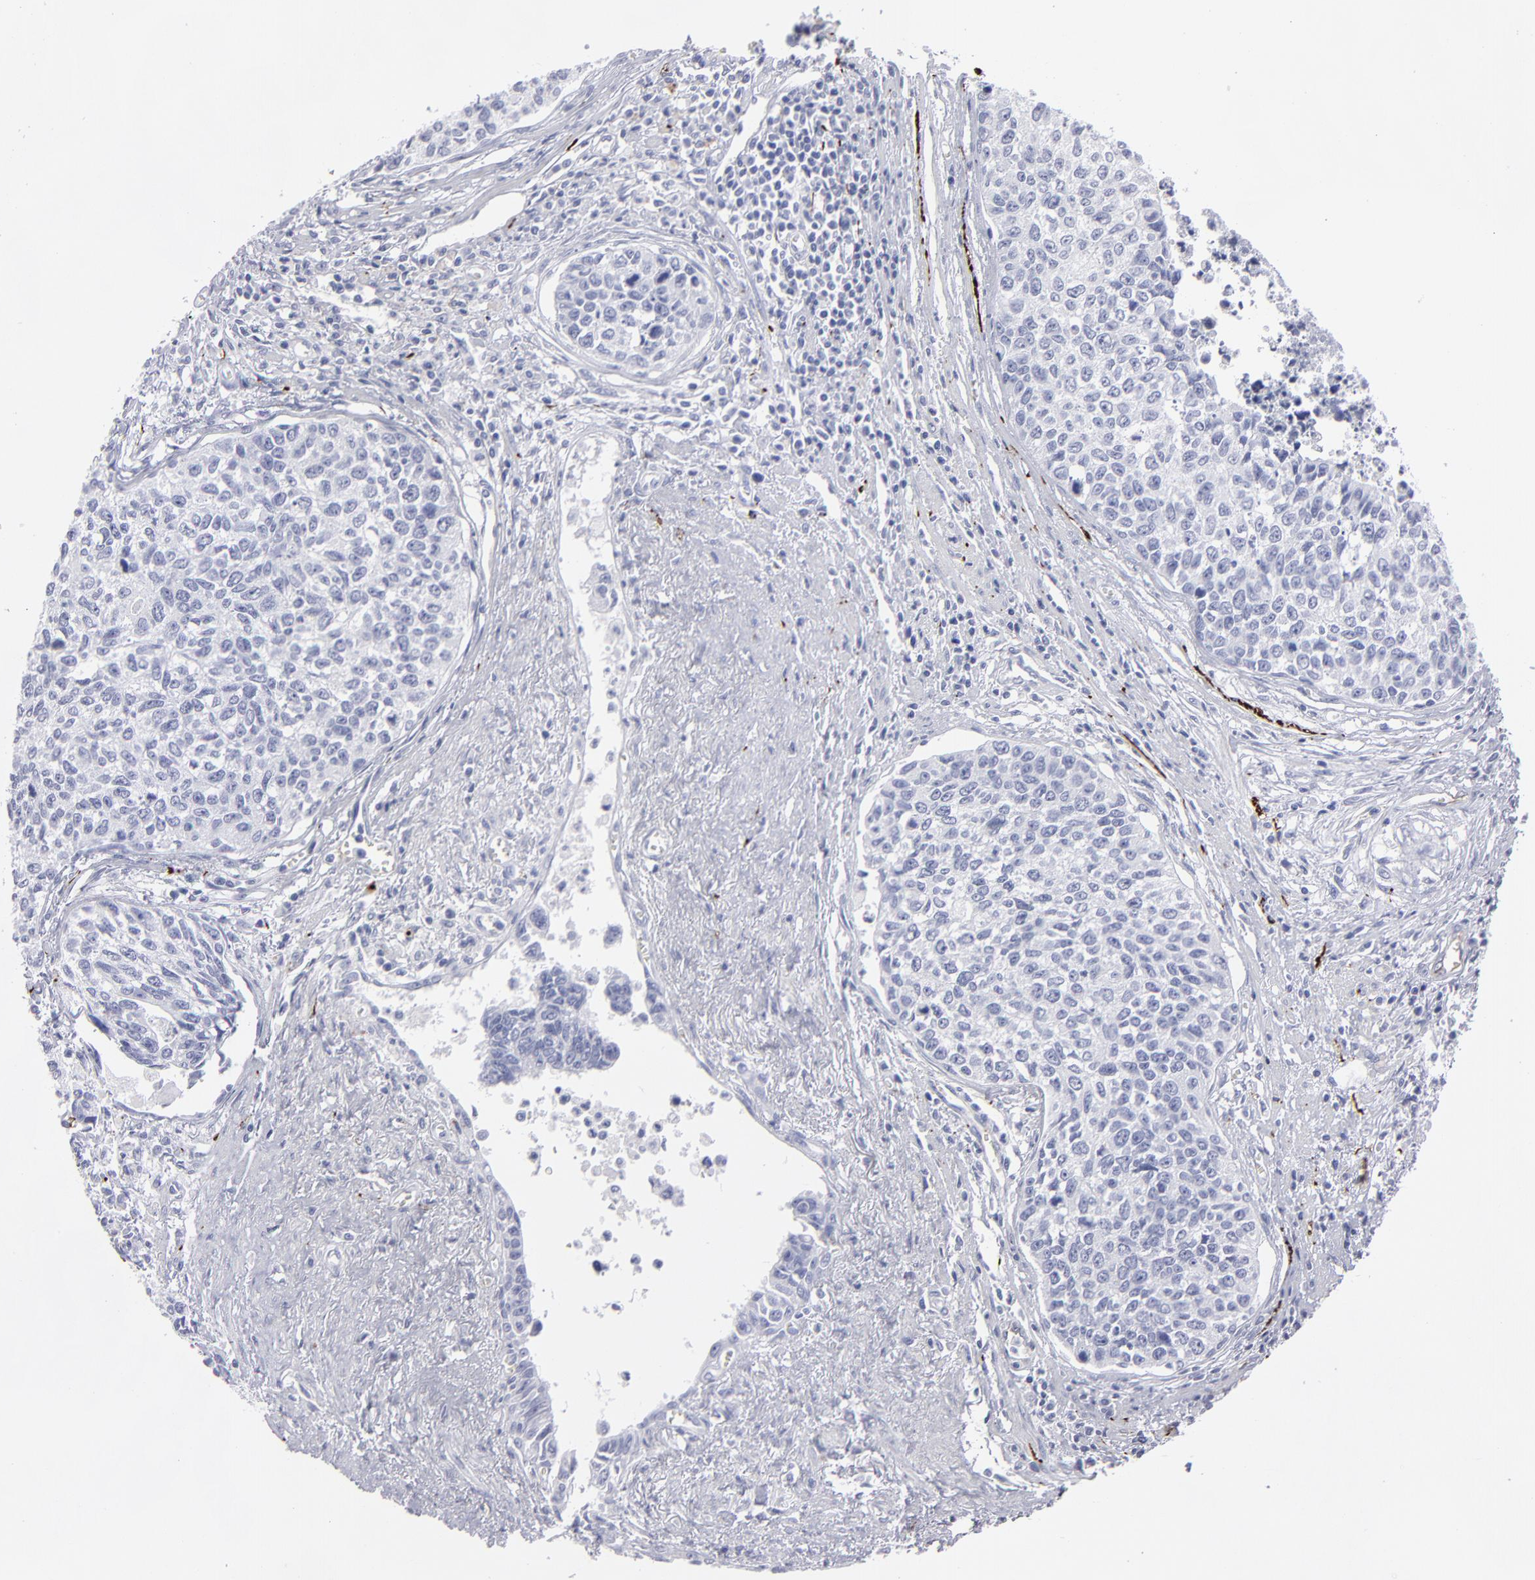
{"staining": {"intensity": "negative", "quantity": "none", "location": "none"}, "tissue": "urothelial cancer", "cell_type": "Tumor cells", "image_type": "cancer", "snomed": [{"axis": "morphology", "description": "Urothelial carcinoma, High grade"}, {"axis": "topography", "description": "Urinary bladder"}], "caption": "An image of urothelial cancer stained for a protein demonstrates no brown staining in tumor cells.", "gene": "CADM3", "patient": {"sex": "male", "age": 81}}